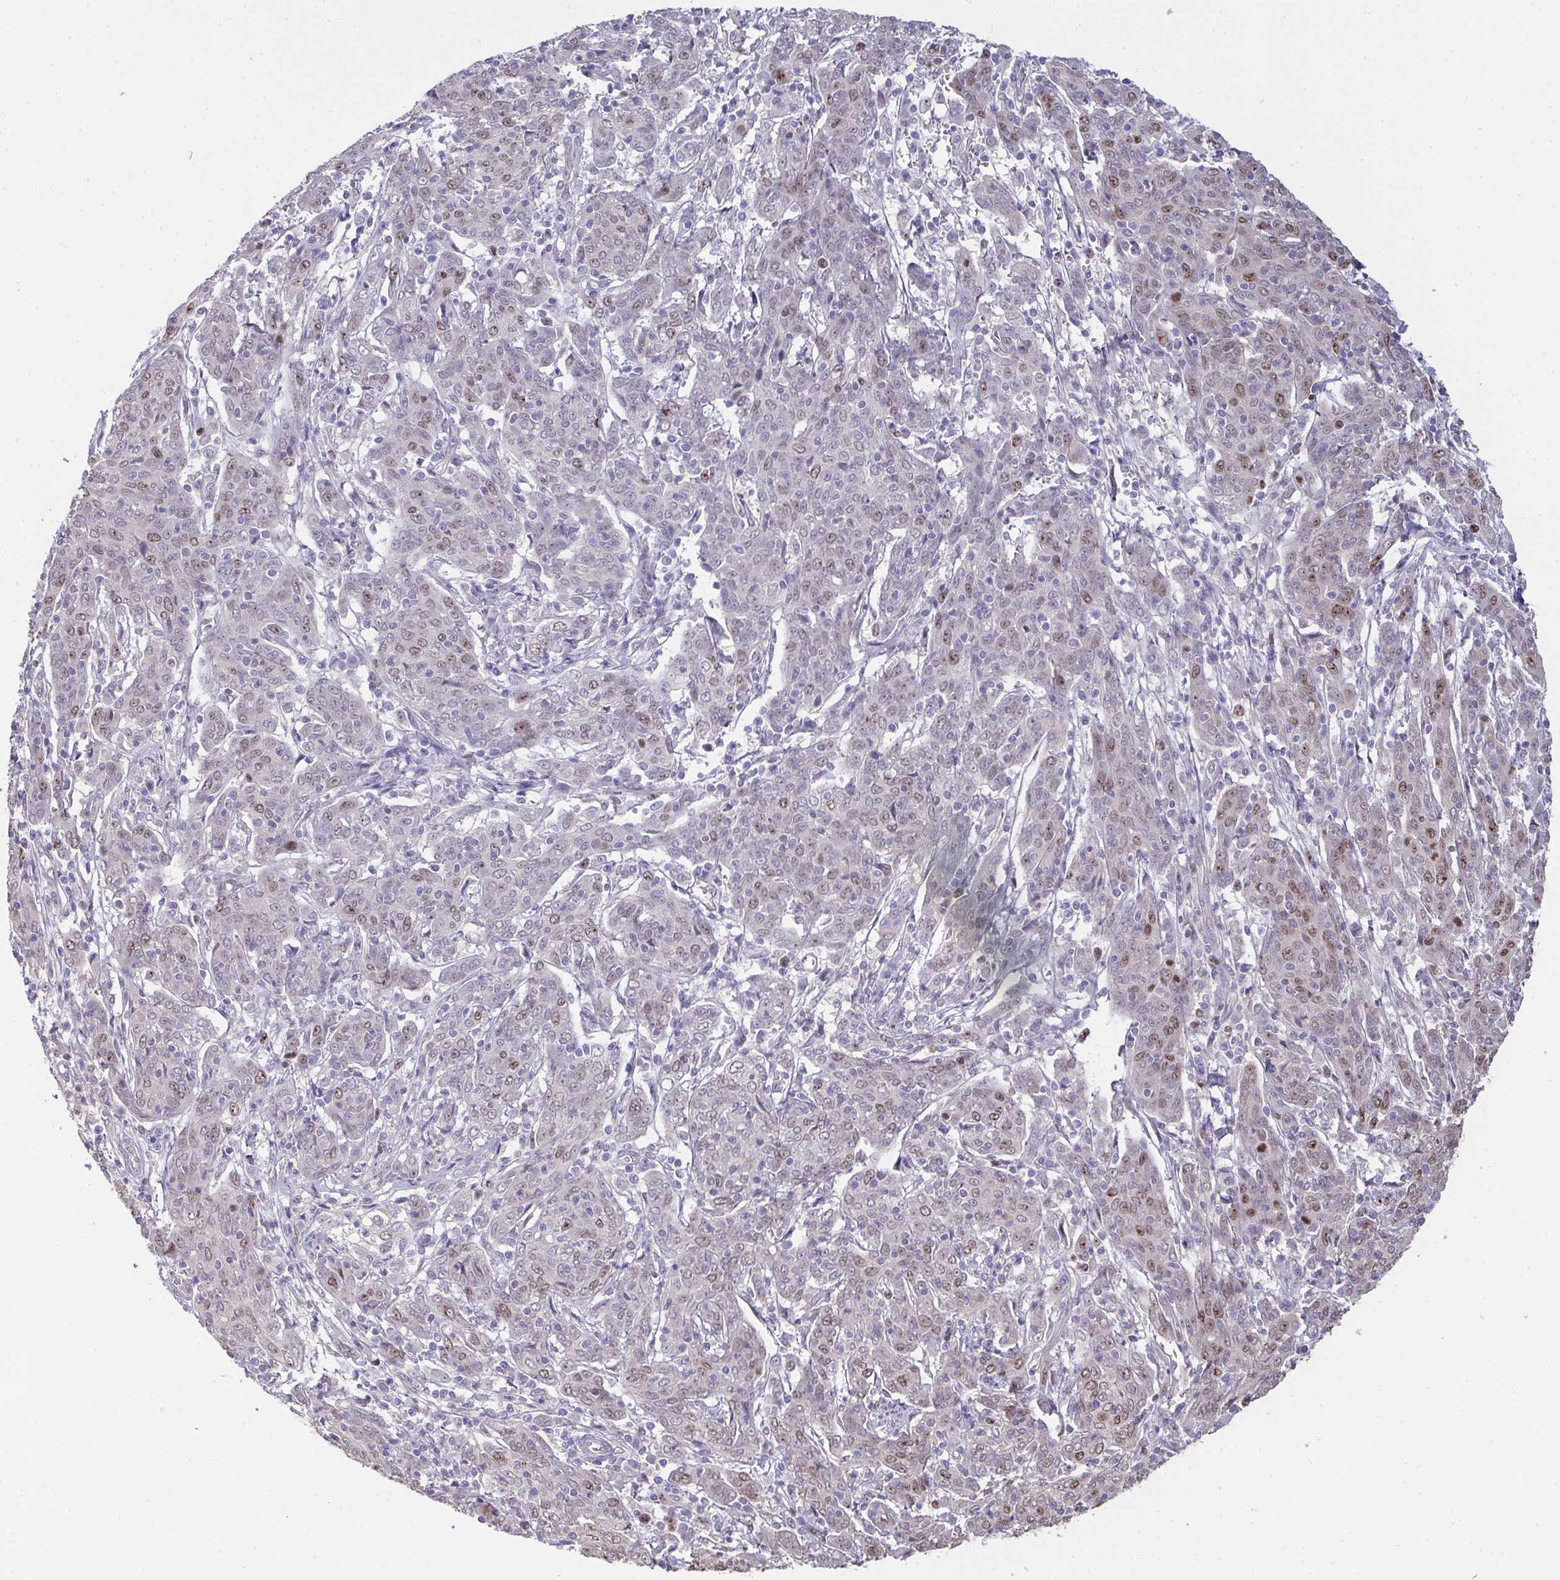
{"staining": {"intensity": "weak", "quantity": "25%-75%", "location": "nuclear"}, "tissue": "cervical cancer", "cell_type": "Tumor cells", "image_type": "cancer", "snomed": [{"axis": "morphology", "description": "Squamous cell carcinoma, NOS"}, {"axis": "topography", "description": "Cervix"}], "caption": "DAB (3,3'-diaminobenzidine) immunohistochemical staining of human cervical cancer displays weak nuclear protein expression in about 25%-75% of tumor cells. (brown staining indicates protein expression, while blue staining denotes nuclei).", "gene": "SETD7", "patient": {"sex": "female", "age": 67}}